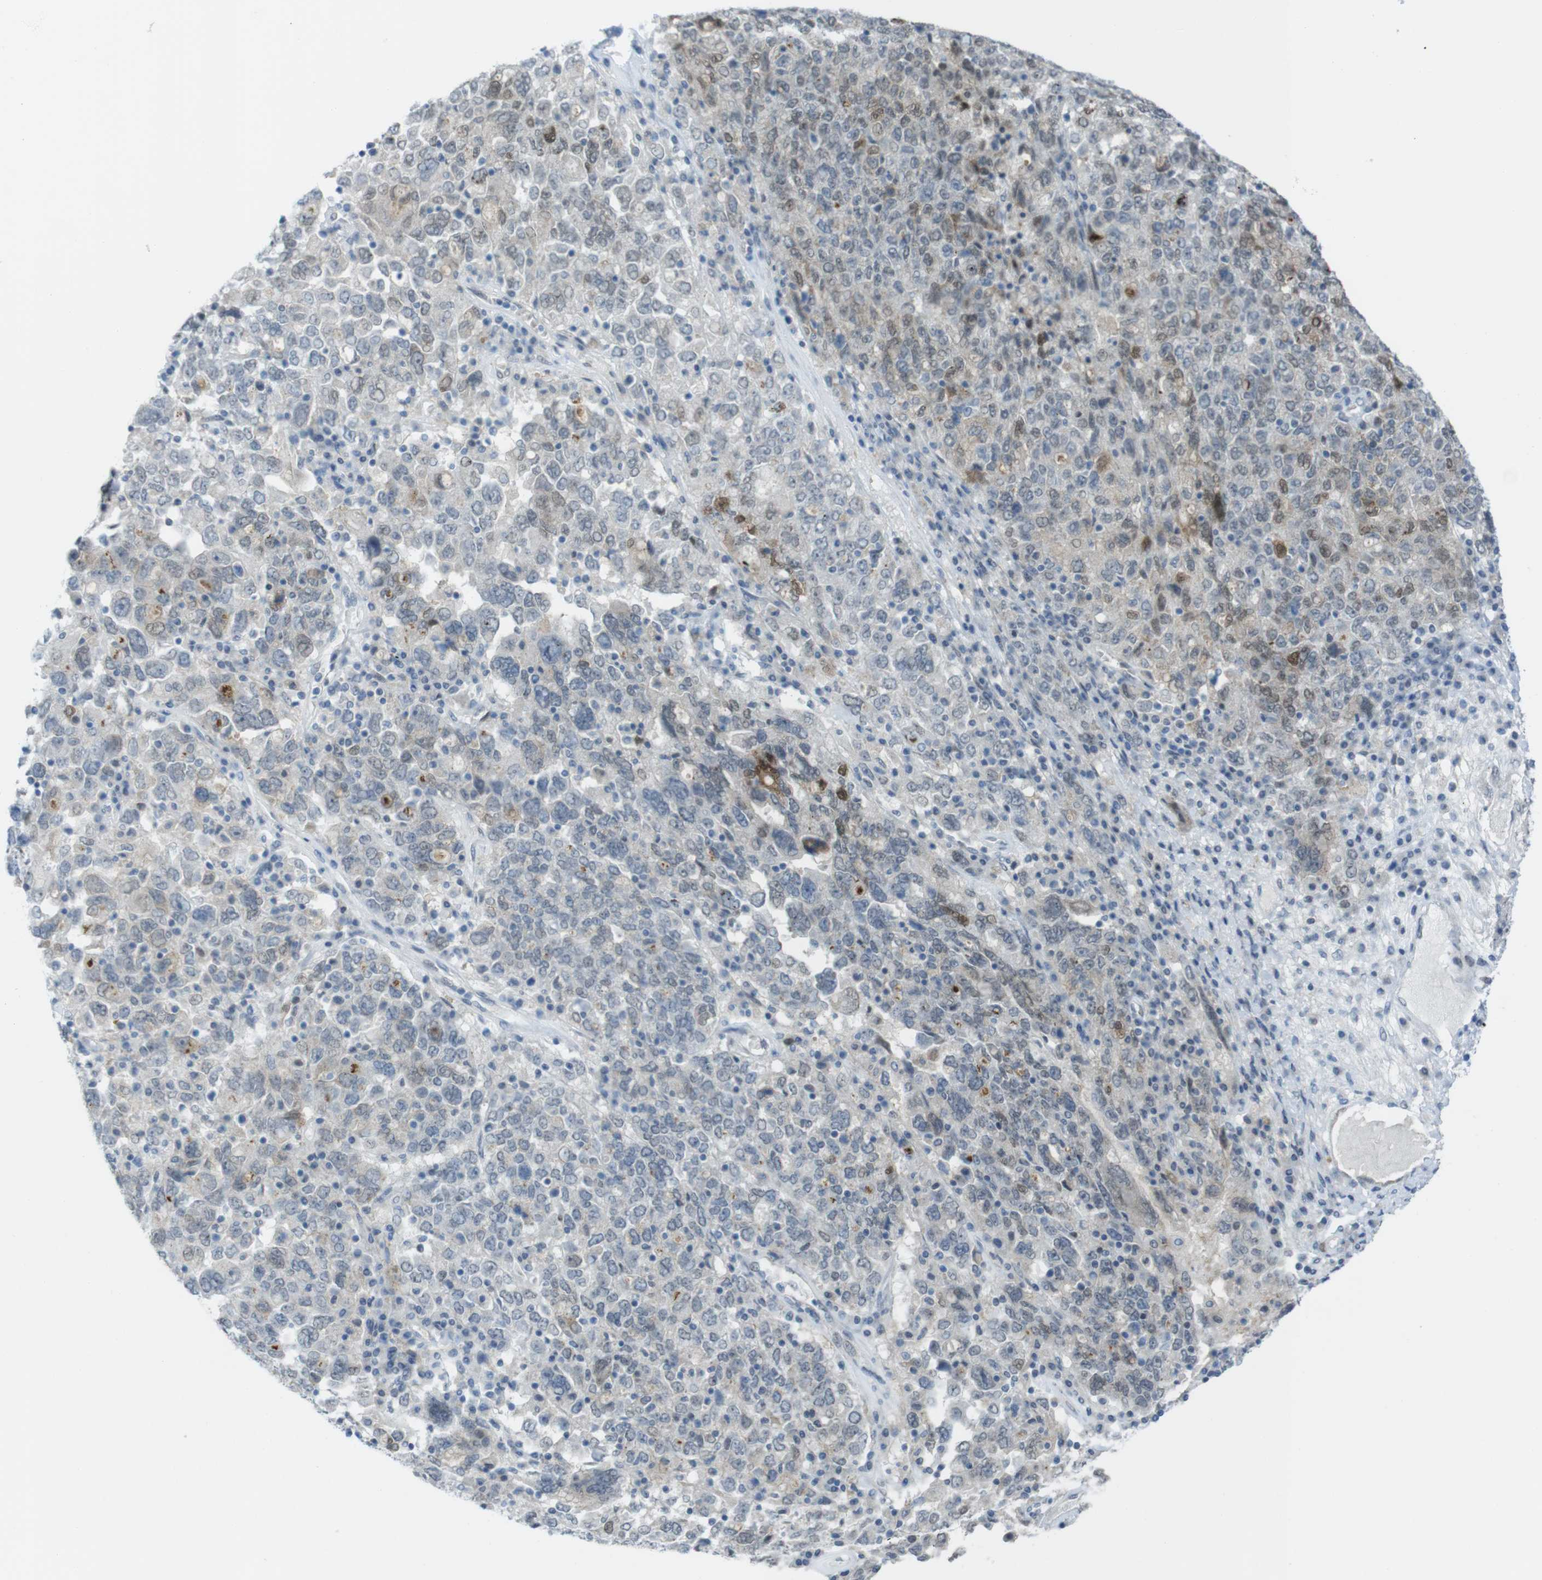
{"staining": {"intensity": "weak", "quantity": "<25%", "location": "cytoplasmic/membranous,nuclear"}, "tissue": "ovarian cancer", "cell_type": "Tumor cells", "image_type": "cancer", "snomed": [{"axis": "morphology", "description": "Carcinoma, endometroid"}, {"axis": "topography", "description": "Ovary"}], "caption": "High power microscopy photomicrograph of an immunohistochemistry histopathology image of ovarian cancer, revealing no significant expression in tumor cells.", "gene": "UBB", "patient": {"sex": "female", "age": 62}}